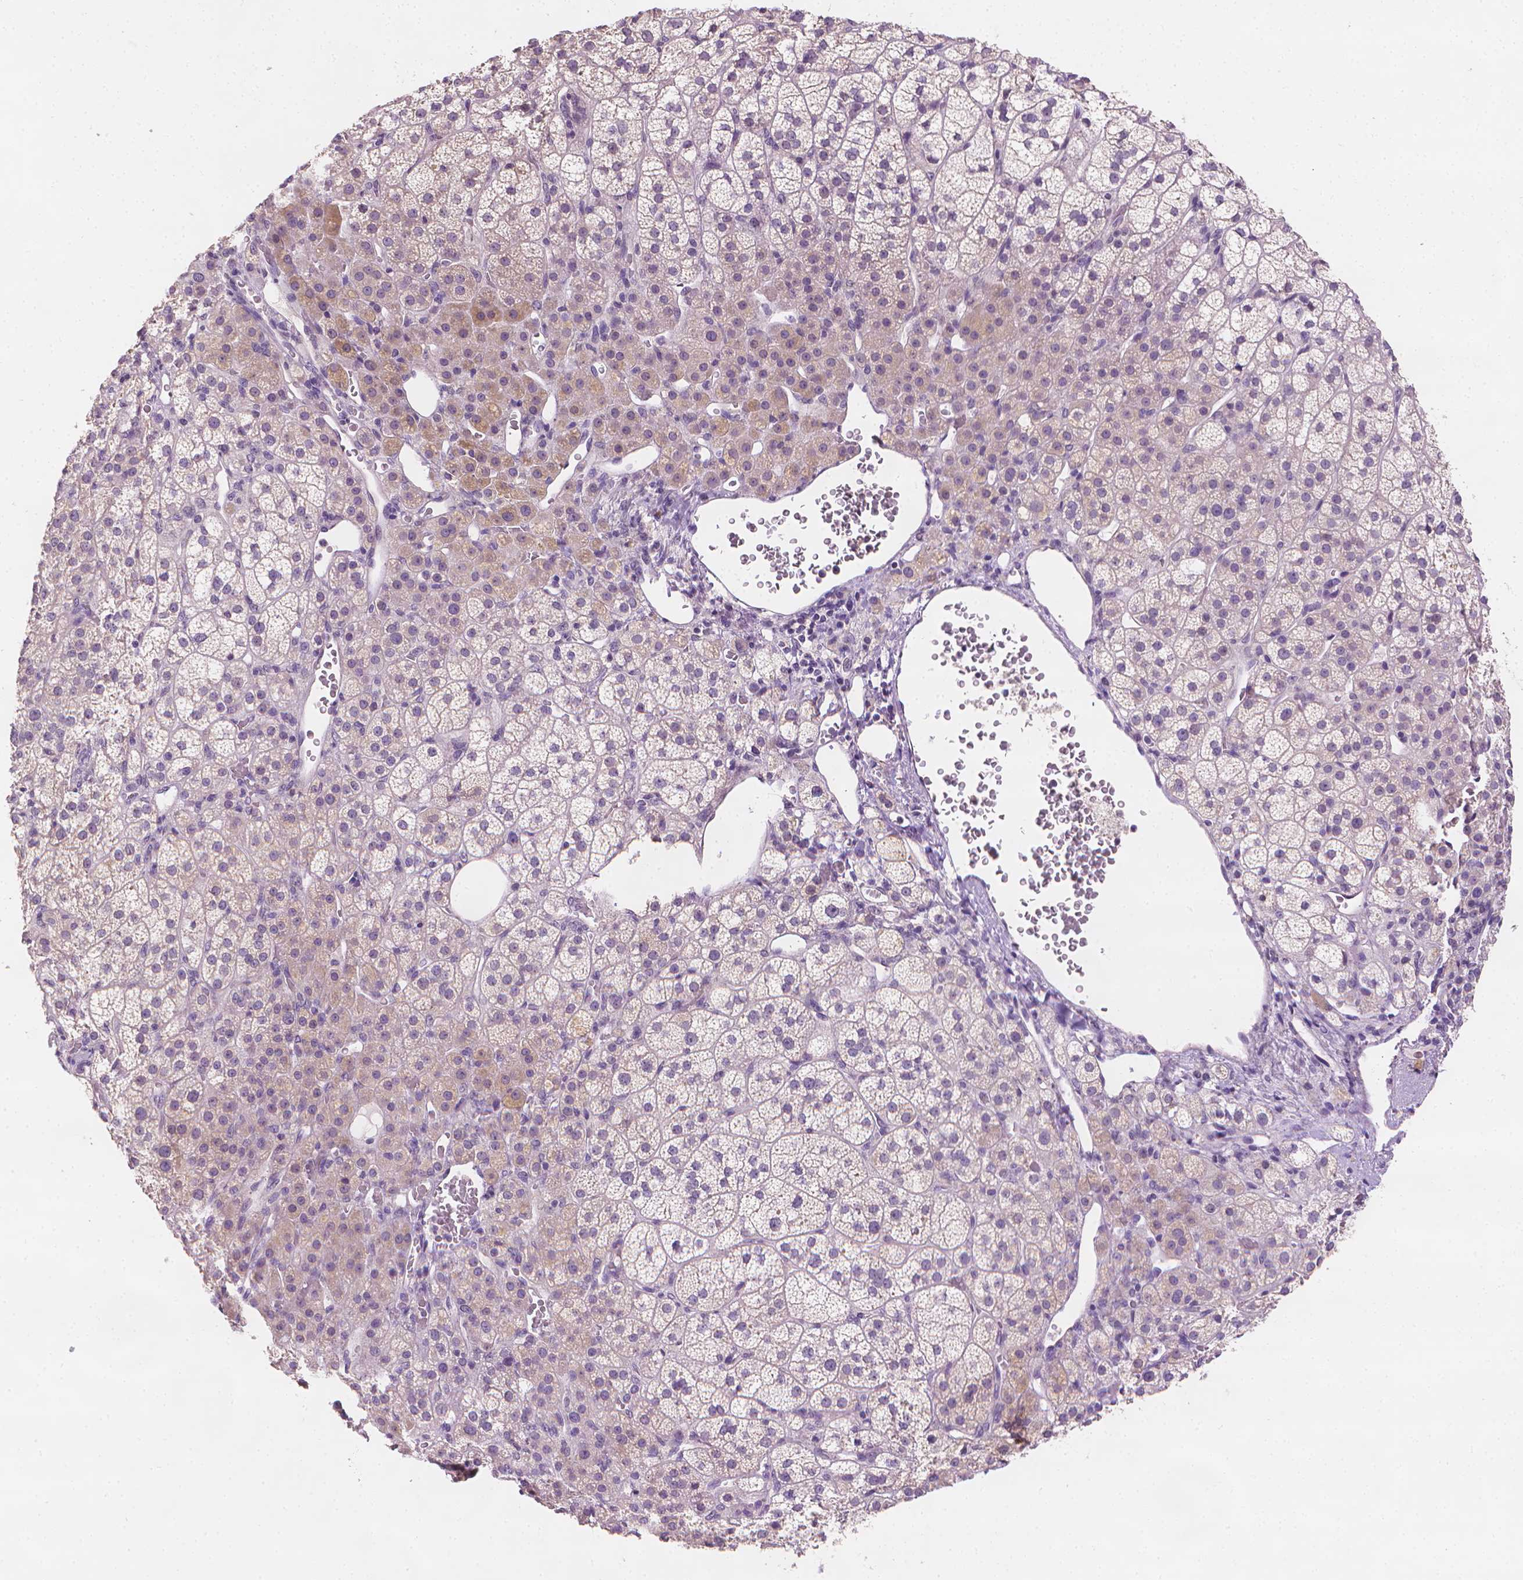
{"staining": {"intensity": "weak", "quantity": "<25%", "location": "cytoplasmic/membranous"}, "tissue": "adrenal gland", "cell_type": "Glandular cells", "image_type": "normal", "snomed": [{"axis": "morphology", "description": "Normal tissue, NOS"}, {"axis": "topography", "description": "Adrenal gland"}], "caption": "The micrograph reveals no staining of glandular cells in normal adrenal gland.", "gene": "FASN", "patient": {"sex": "female", "age": 60}}